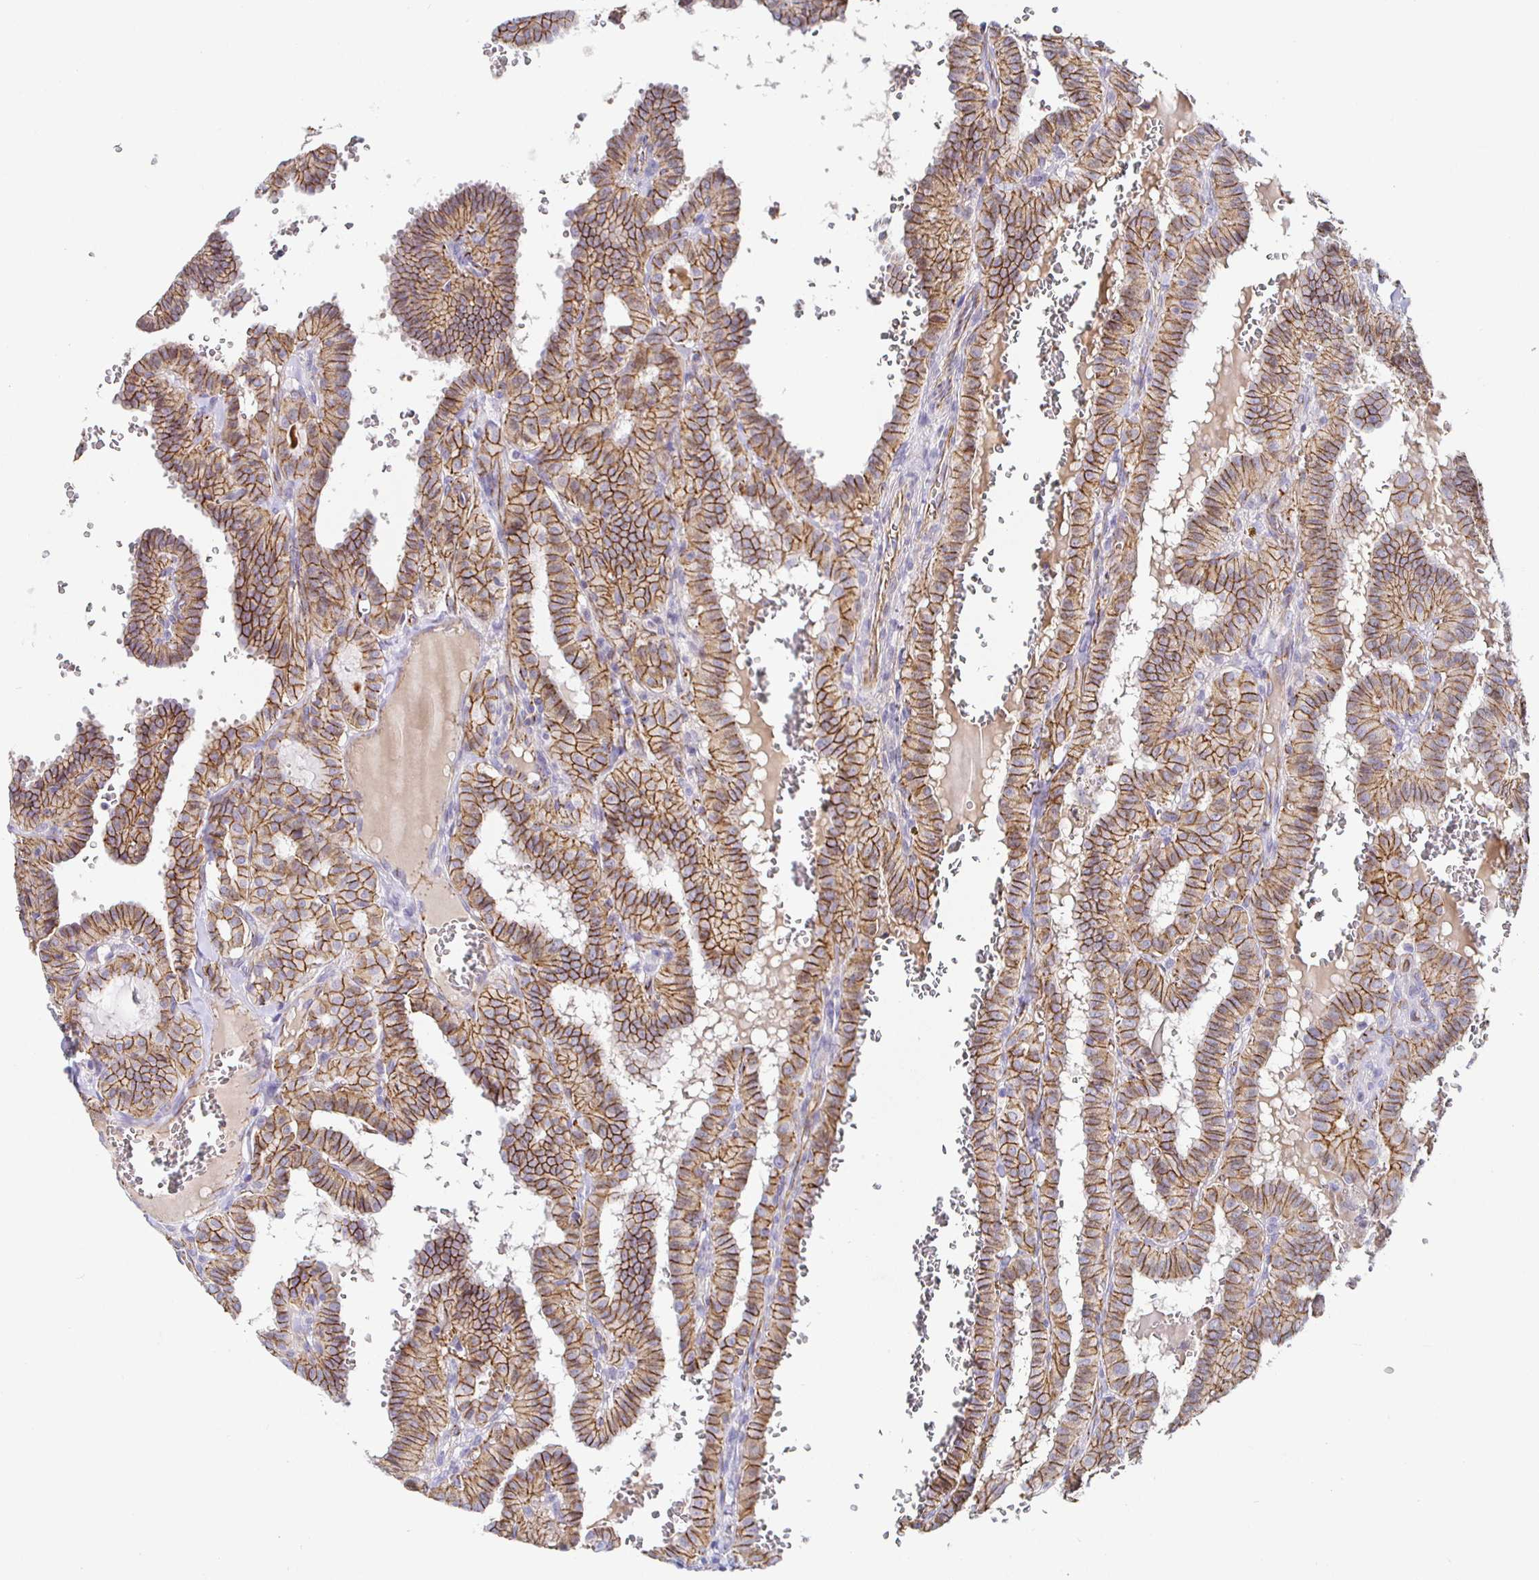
{"staining": {"intensity": "moderate", "quantity": ">75%", "location": "cytoplasmic/membranous"}, "tissue": "thyroid cancer", "cell_type": "Tumor cells", "image_type": "cancer", "snomed": [{"axis": "morphology", "description": "Papillary adenocarcinoma, NOS"}, {"axis": "topography", "description": "Thyroid gland"}], "caption": "This is a histology image of immunohistochemistry staining of papillary adenocarcinoma (thyroid), which shows moderate expression in the cytoplasmic/membranous of tumor cells.", "gene": "PIWIL3", "patient": {"sex": "female", "age": 21}}